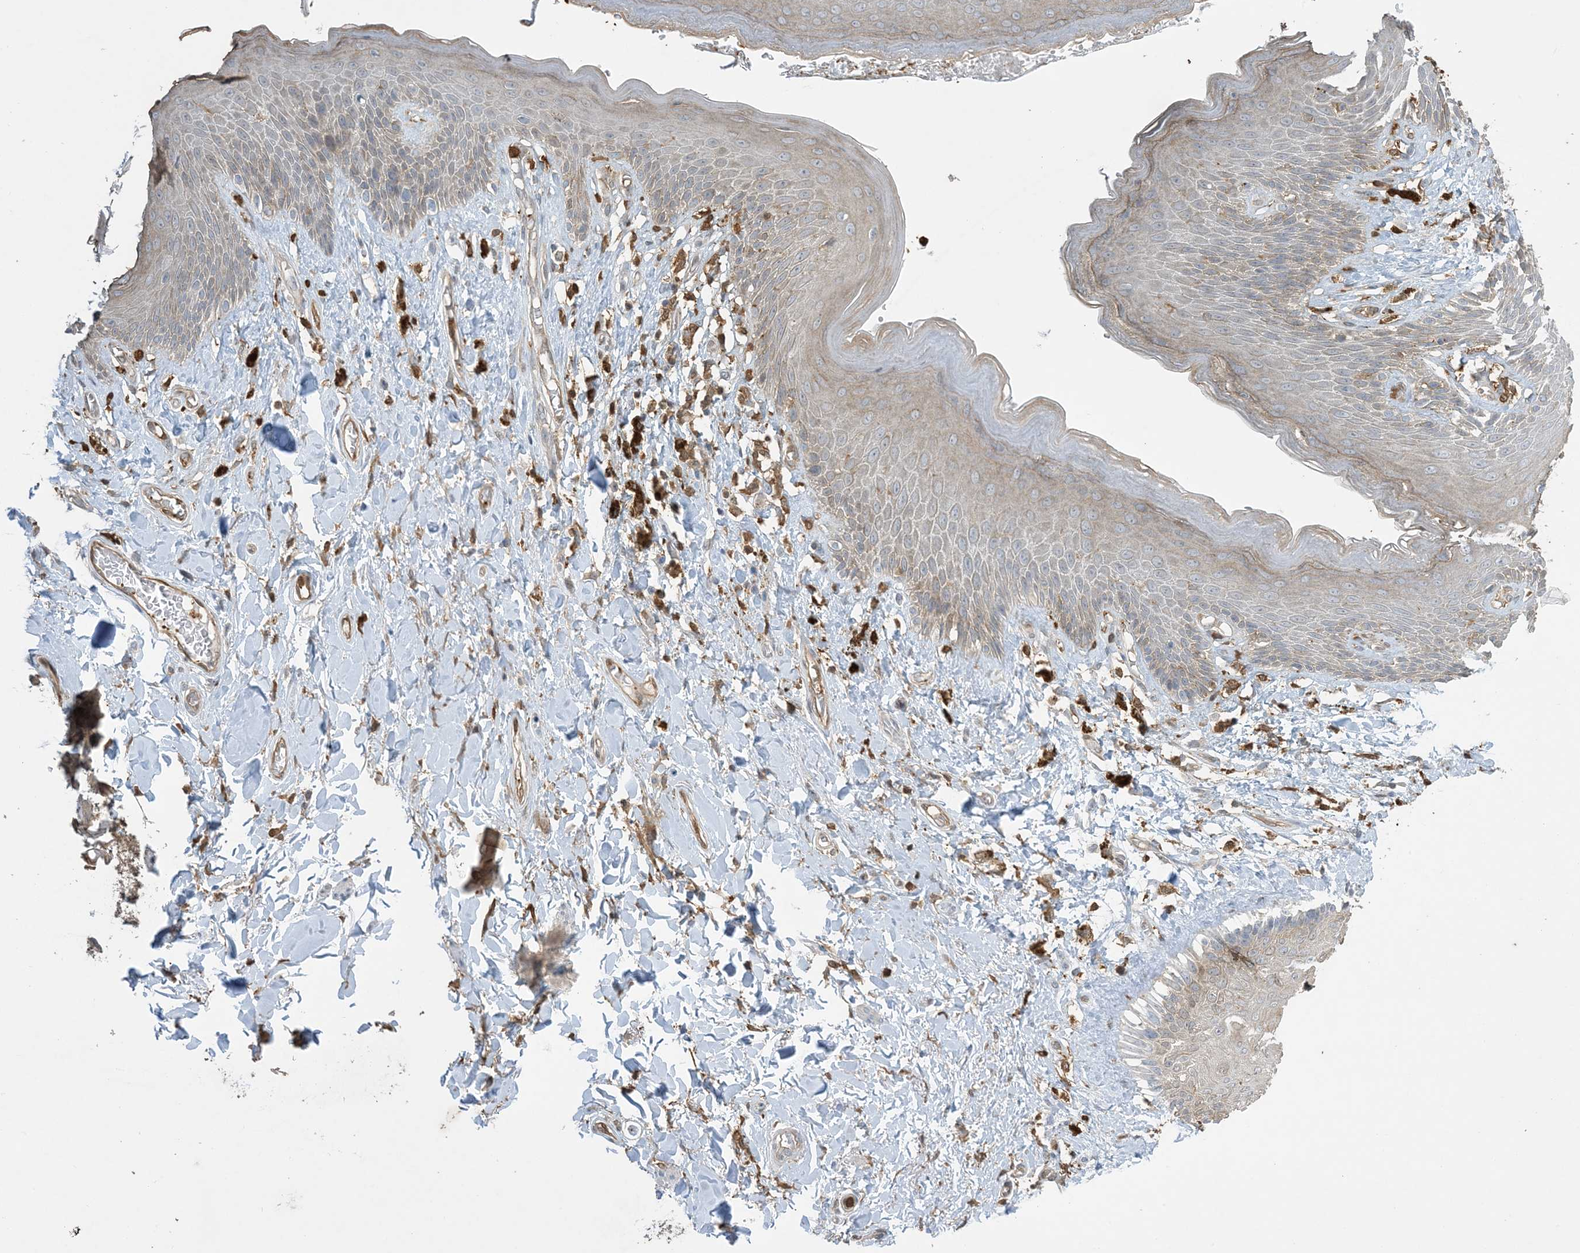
{"staining": {"intensity": "weak", "quantity": "25%-75%", "location": "cytoplasmic/membranous"}, "tissue": "skin", "cell_type": "Epidermal cells", "image_type": "normal", "snomed": [{"axis": "morphology", "description": "Normal tissue, NOS"}, {"axis": "topography", "description": "Anal"}], "caption": "Epidermal cells show low levels of weak cytoplasmic/membranous positivity in about 25%-75% of cells in normal human skin. The protein is shown in brown color, while the nuclei are stained blue.", "gene": "TMSB4X", "patient": {"sex": "female", "age": 78}}